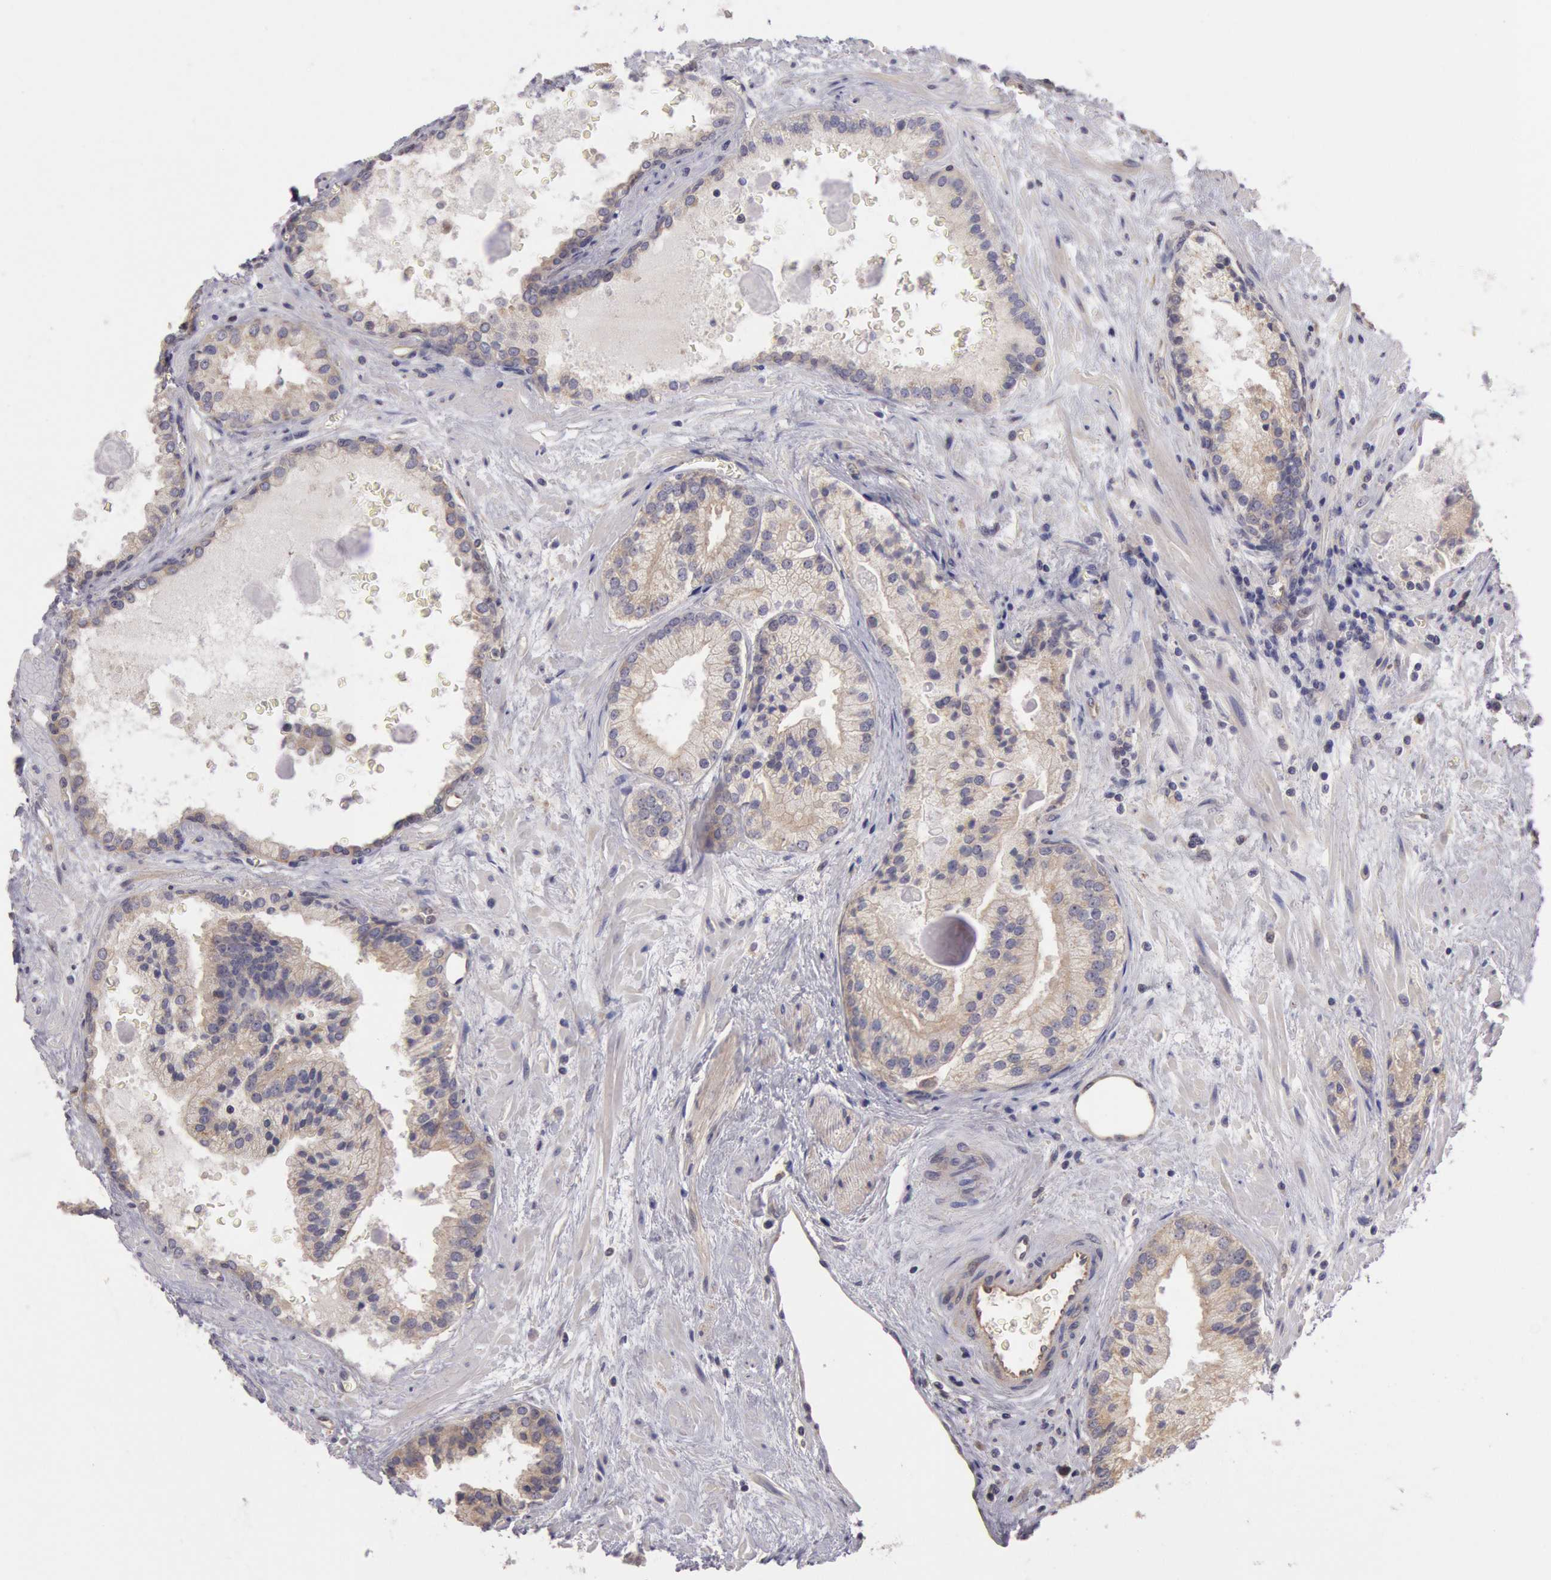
{"staining": {"intensity": "negative", "quantity": "none", "location": "none"}, "tissue": "prostate cancer", "cell_type": "Tumor cells", "image_type": "cancer", "snomed": [{"axis": "morphology", "description": "Adenocarcinoma, Medium grade"}, {"axis": "topography", "description": "Prostate"}], "caption": "Immunohistochemical staining of prostate cancer (adenocarcinoma (medium-grade)) shows no significant expression in tumor cells.", "gene": "AMOTL1", "patient": {"sex": "male", "age": 70}}